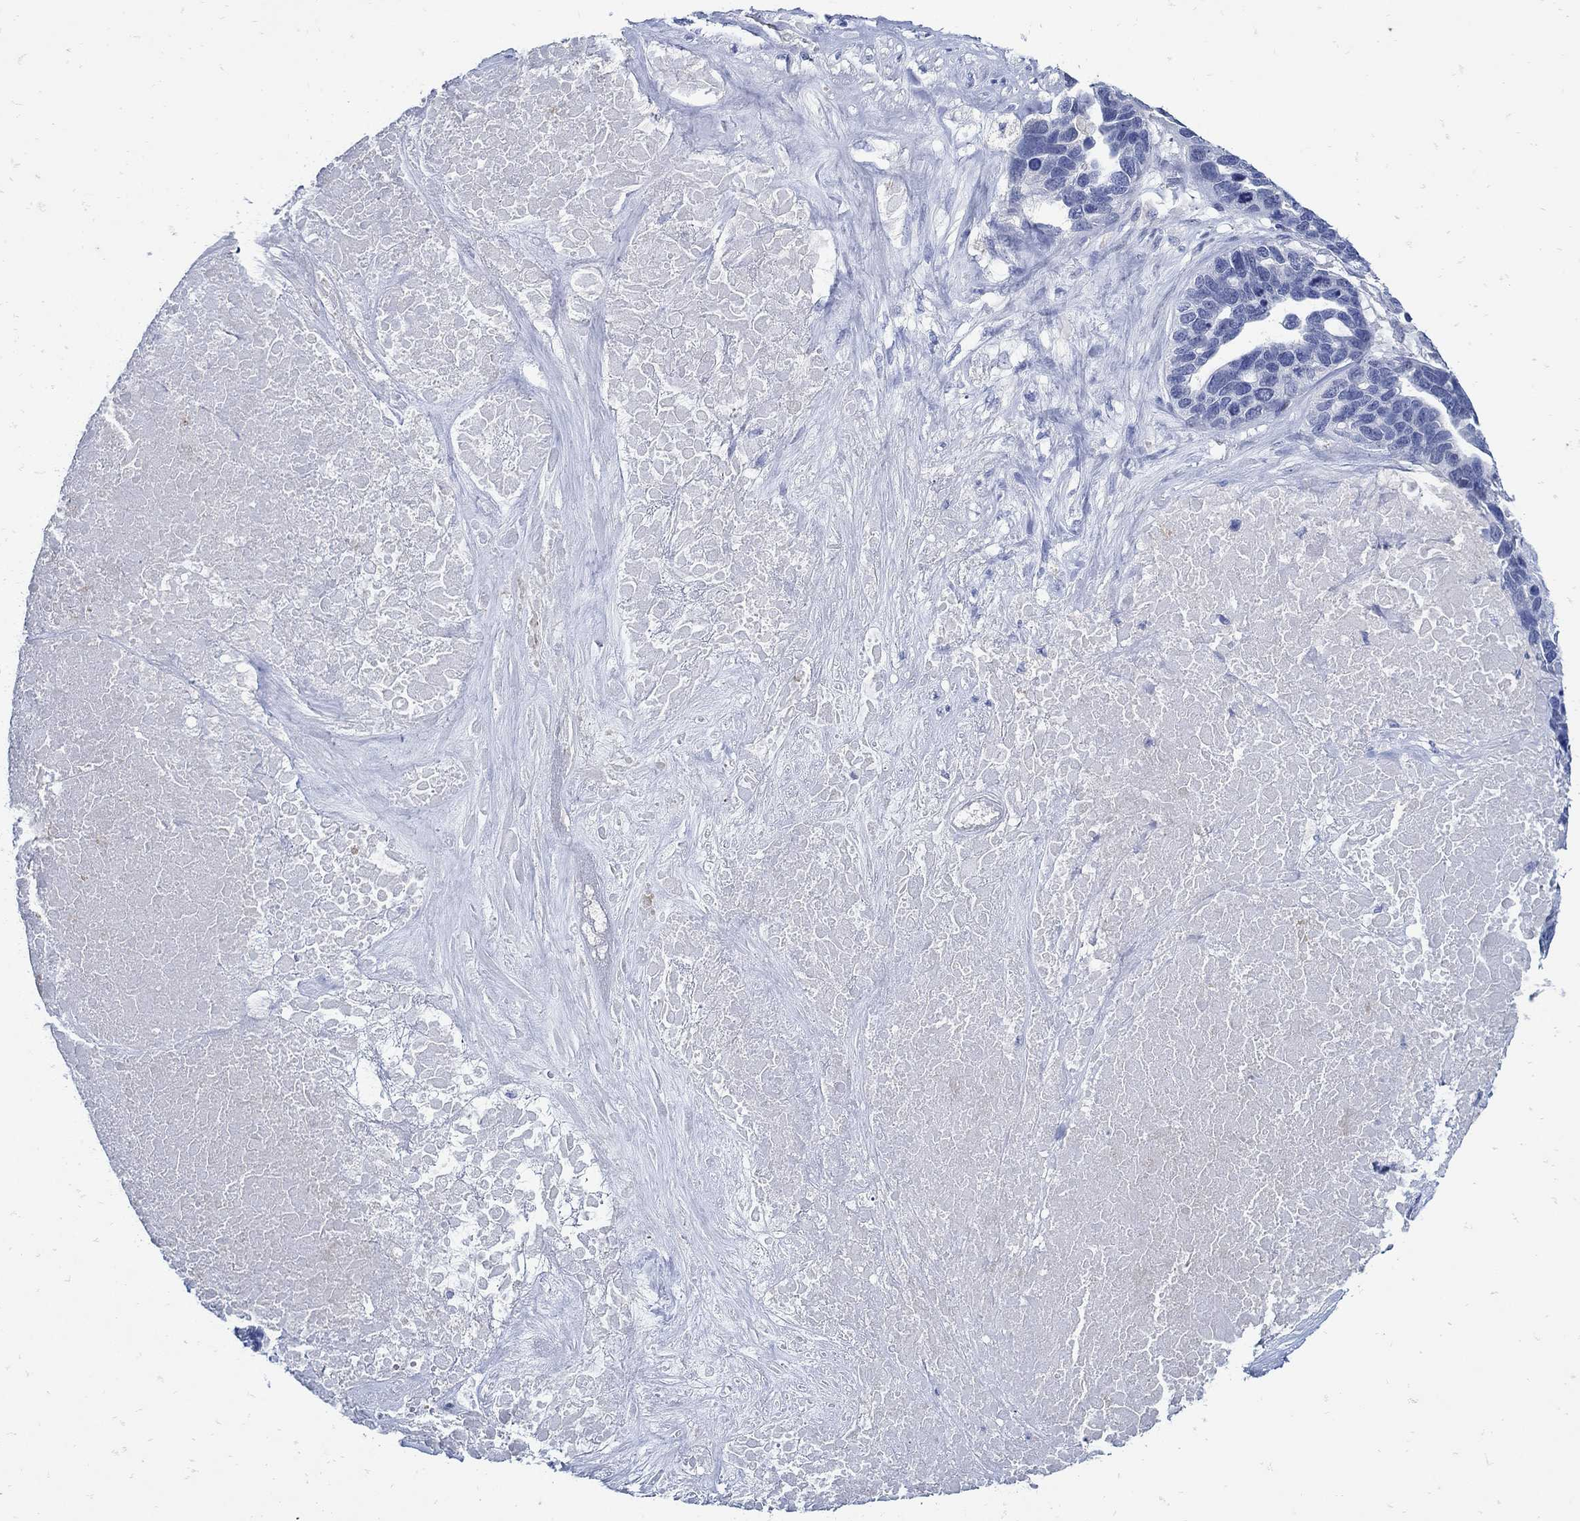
{"staining": {"intensity": "negative", "quantity": "none", "location": "none"}, "tissue": "ovarian cancer", "cell_type": "Tumor cells", "image_type": "cancer", "snomed": [{"axis": "morphology", "description": "Cystadenocarcinoma, serous, NOS"}, {"axis": "topography", "description": "Ovary"}], "caption": "The image shows no staining of tumor cells in ovarian cancer (serous cystadenocarcinoma).", "gene": "NOS1", "patient": {"sex": "female", "age": 54}}